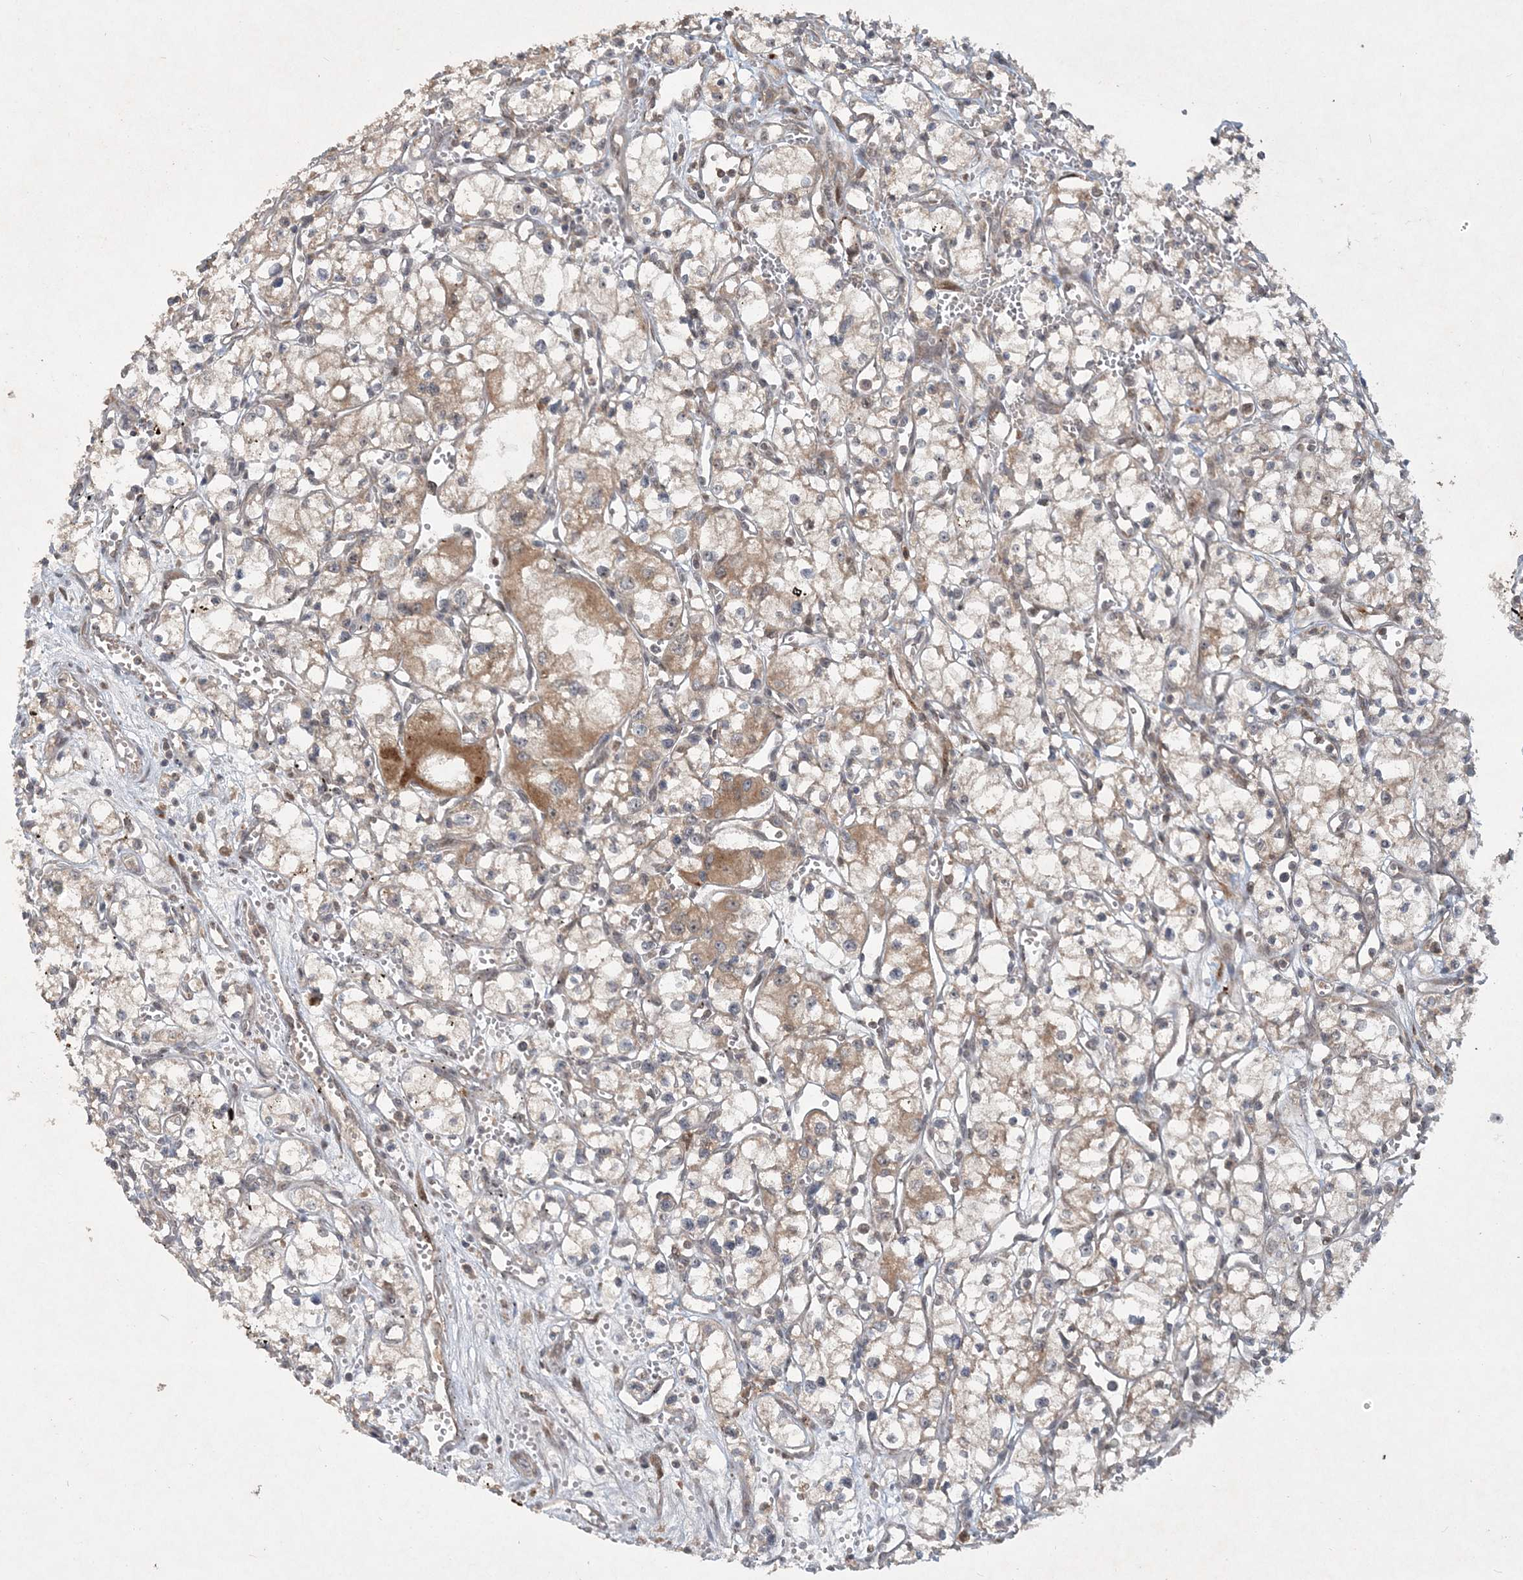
{"staining": {"intensity": "moderate", "quantity": "<25%", "location": "cytoplasmic/membranous"}, "tissue": "renal cancer", "cell_type": "Tumor cells", "image_type": "cancer", "snomed": [{"axis": "morphology", "description": "Adenocarcinoma, NOS"}, {"axis": "topography", "description": "Kidney"}], "caption": "The micrograph shows a brown stain indicating the presence of a protein in the cytoplasmic/membranous of tumor cells in renal cancer (adenocarcinoma).", "gene": "UBR3", "patient": {"sex": "male", "age": 59}}